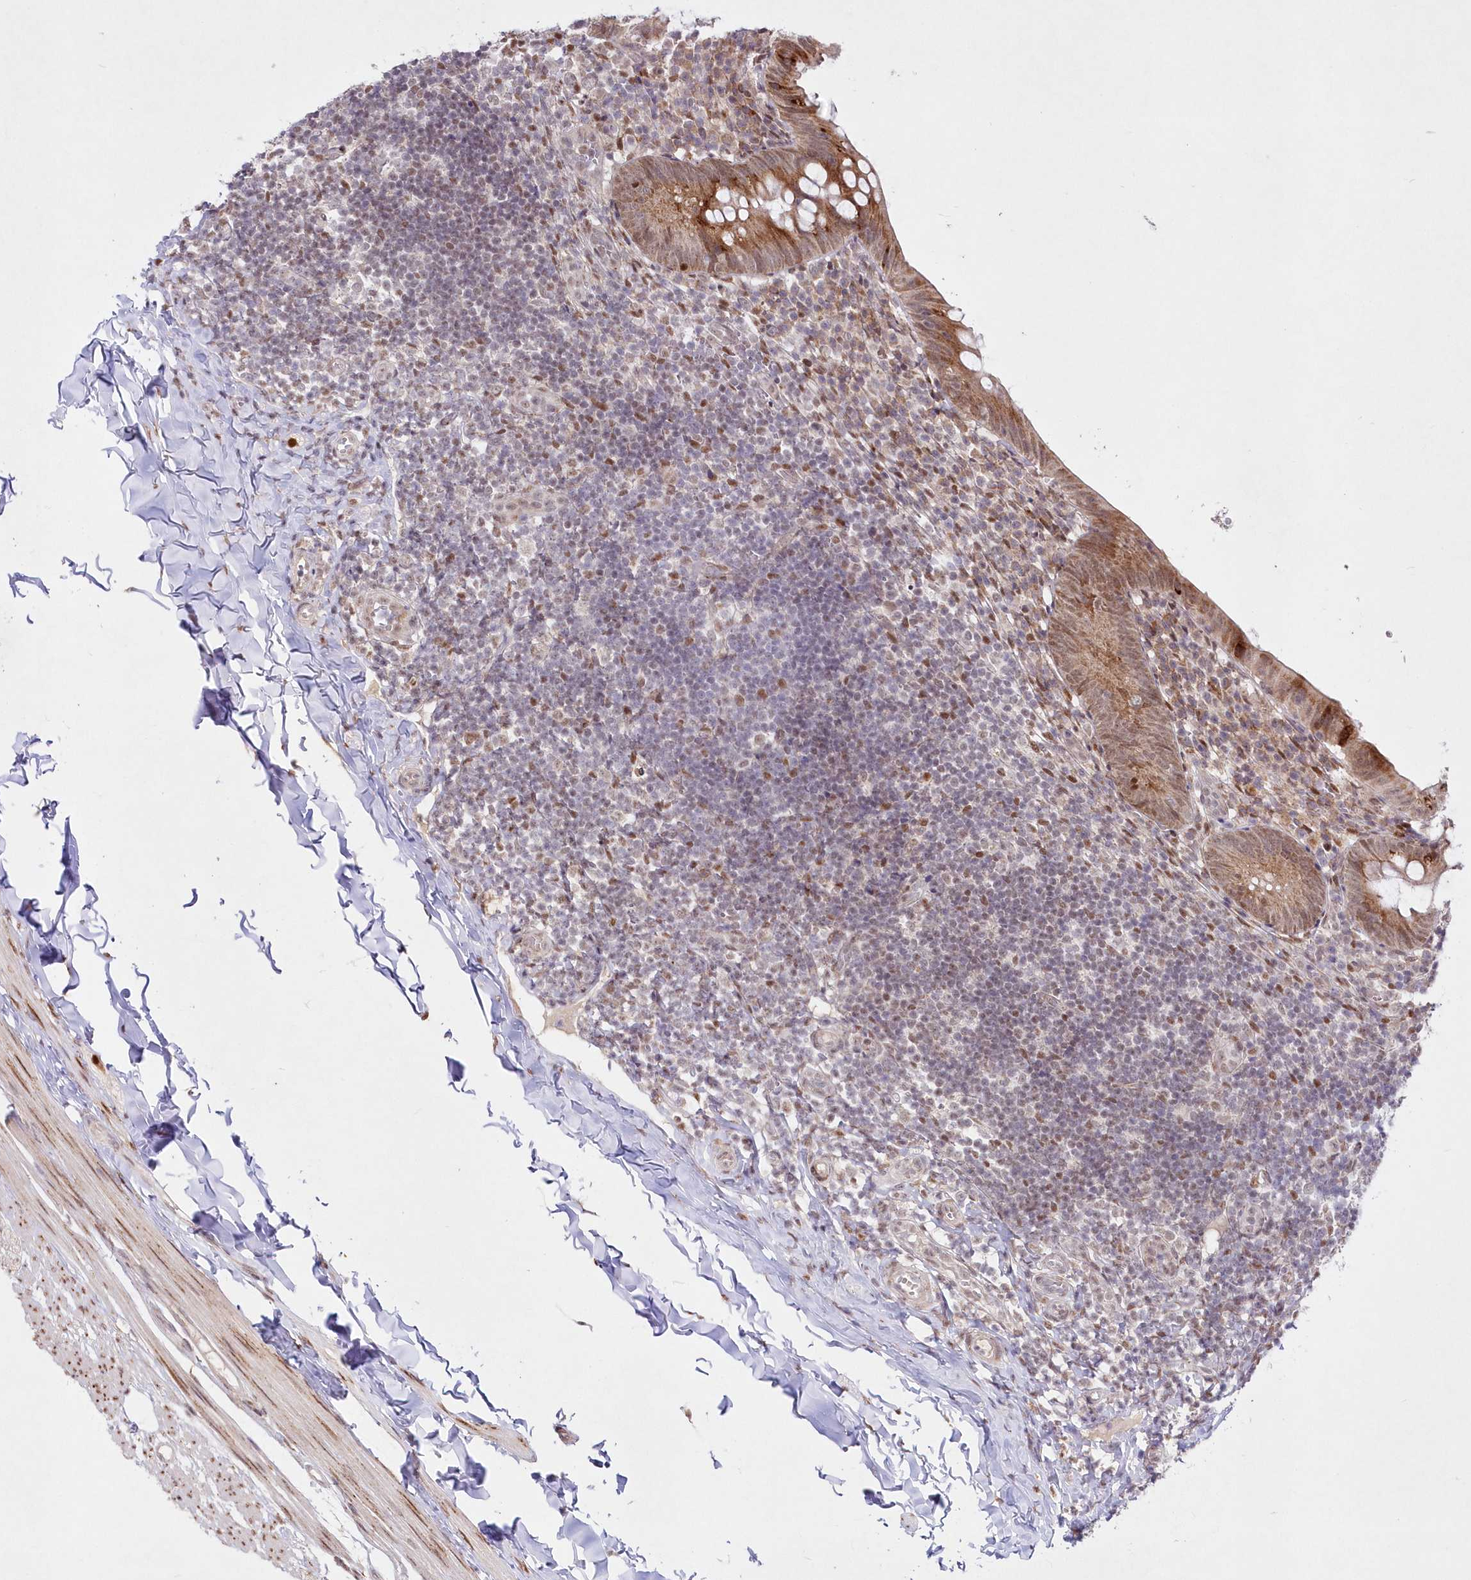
{"staining": {"intensity": "moderate", "quantity": ">75%", "location": "cytoplasmic/membranous"}, "tissue": "appendix", "cell_type": "Glandular cells", "image_type": "normal", "snomed": [{"axis": "morphology", "description": "Normal tissue, NOS"}, {"axis": "topography", "description": "Appendix"}], "caption": "Protein analysis of unremarkable appendix demonstrates moderate cytoplasmic/membranous expression in about >75% of glandular cells. (IHC, brightfield microscopy, high magnification).", "gene": "LDB1", "patient": {"sex": "male", "age": 8}}